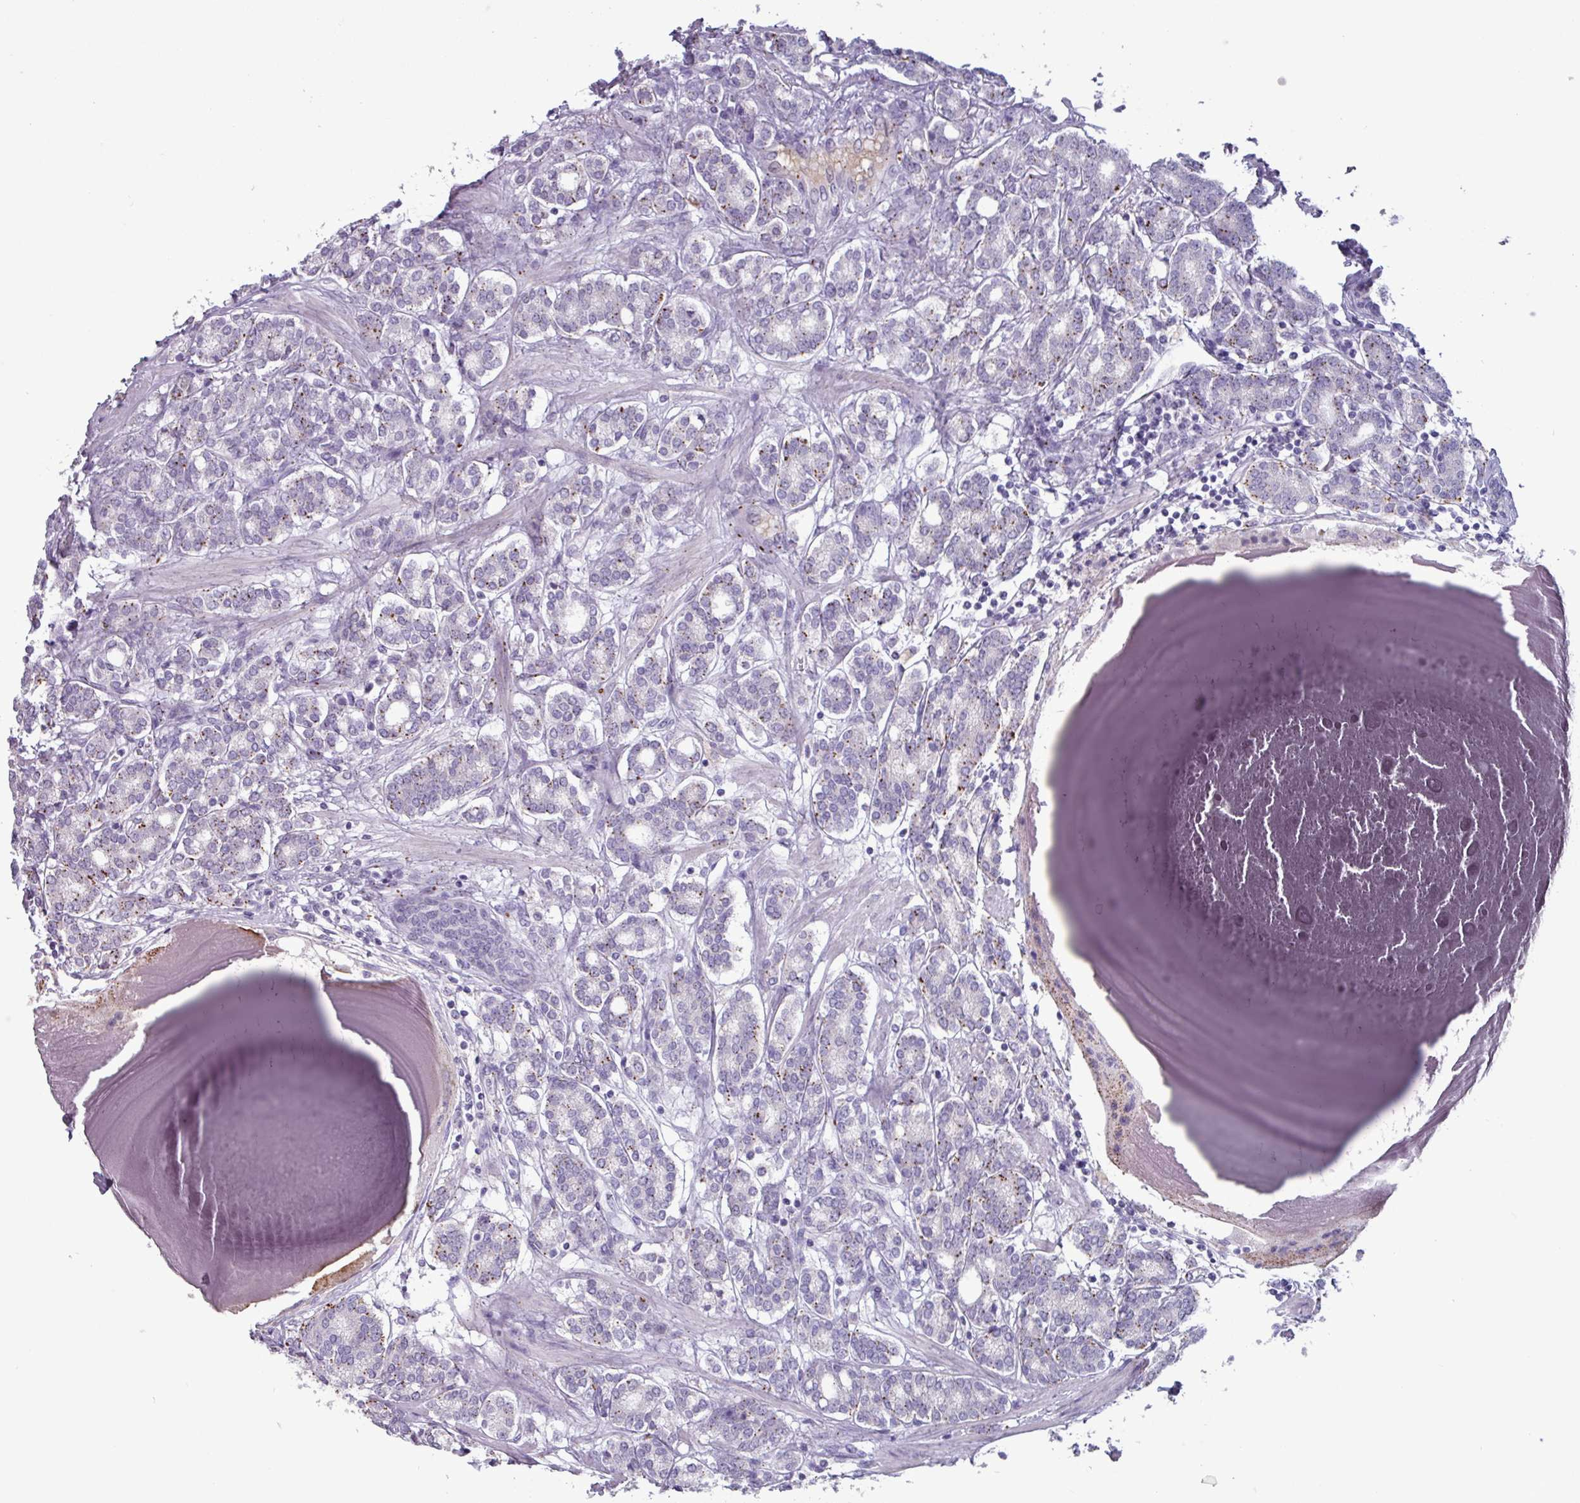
{"staining": {"intensity": "weak", "quantity": "<25%", "location": "cytoplasmic/membranous"}, "tissue": "prostate cancer", "cell_type": "Tumor cells", "image_type": "cancer", "snomed": [{"axis": "morphology", "description": "Adenocarcinoma, High grade"}, {"axis": "topography", "description": "Prostate"}], "caption": "Prostate cancer (high-grade adenocarcinoma) was stained to show a protein in brown. There is no significant staining in tumor cells. (Brightfield microscopy of DAB IHC at high magnification).", "gene": "PLIN2", "patient": {"sex": "male", "age": 62}}